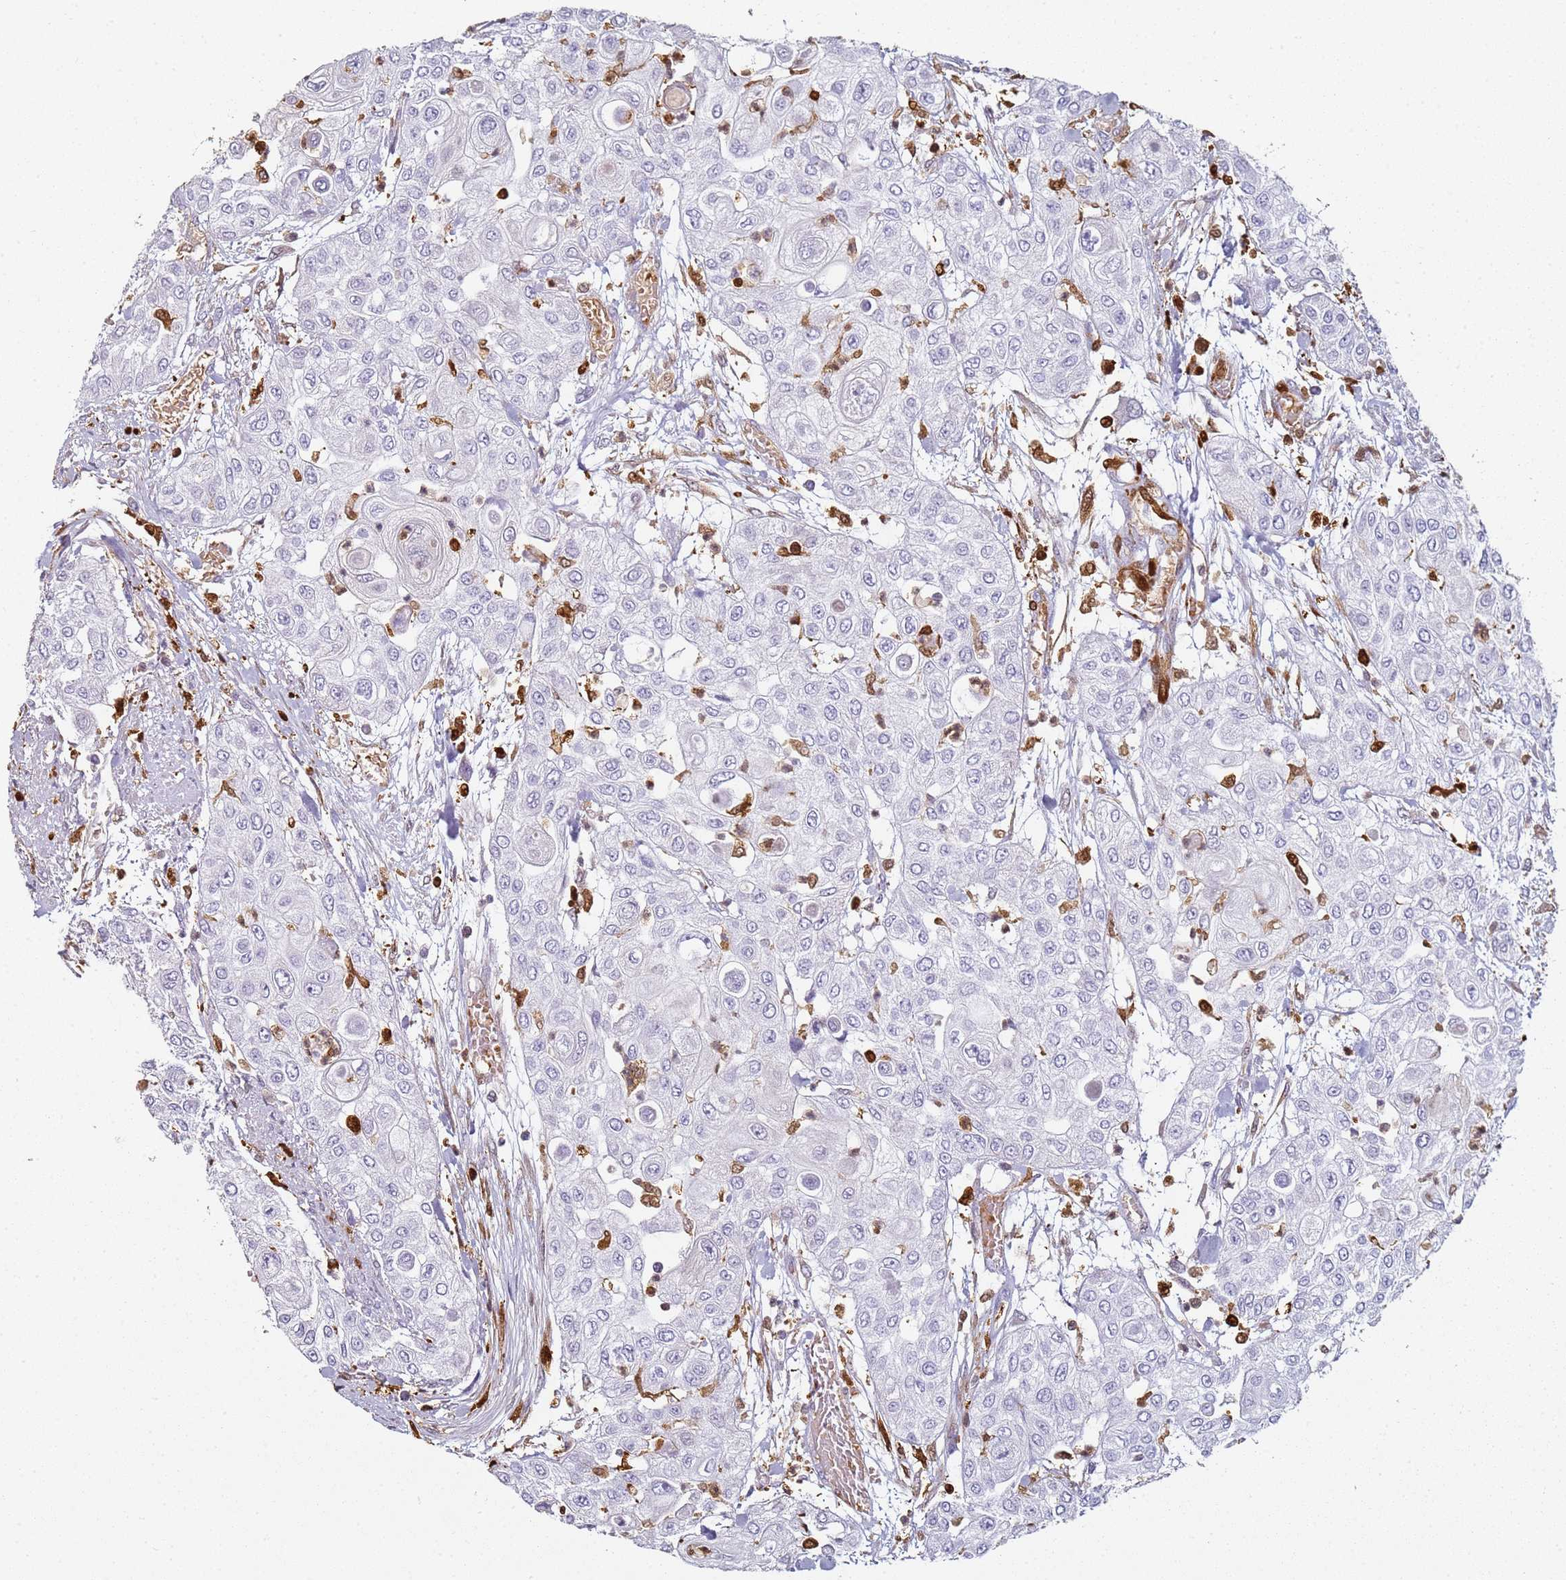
{"staining": {"intensity": "negative", "quantity": "none", "location": "none"}, "tissue": "urothelial cancer", "cell_type": "Tumor cells", "image_type": "cancer", "snomed": [{"axis": "morphology", "description": "Urothelial carcinoma, High grade"}, {"axis": "topography", "description": "Urinary bladder"}], "caption": "Immunohistochemistry micrograph of neoplastic tissue: high-grade urothelial carcinoma stained with DAB reveals no significant protein staining in tumor cells. (DAB immunohistochemistry (IHC), high magnification).", "gene": "S100A4", "patient": {"sex": "female", "age": 79}}